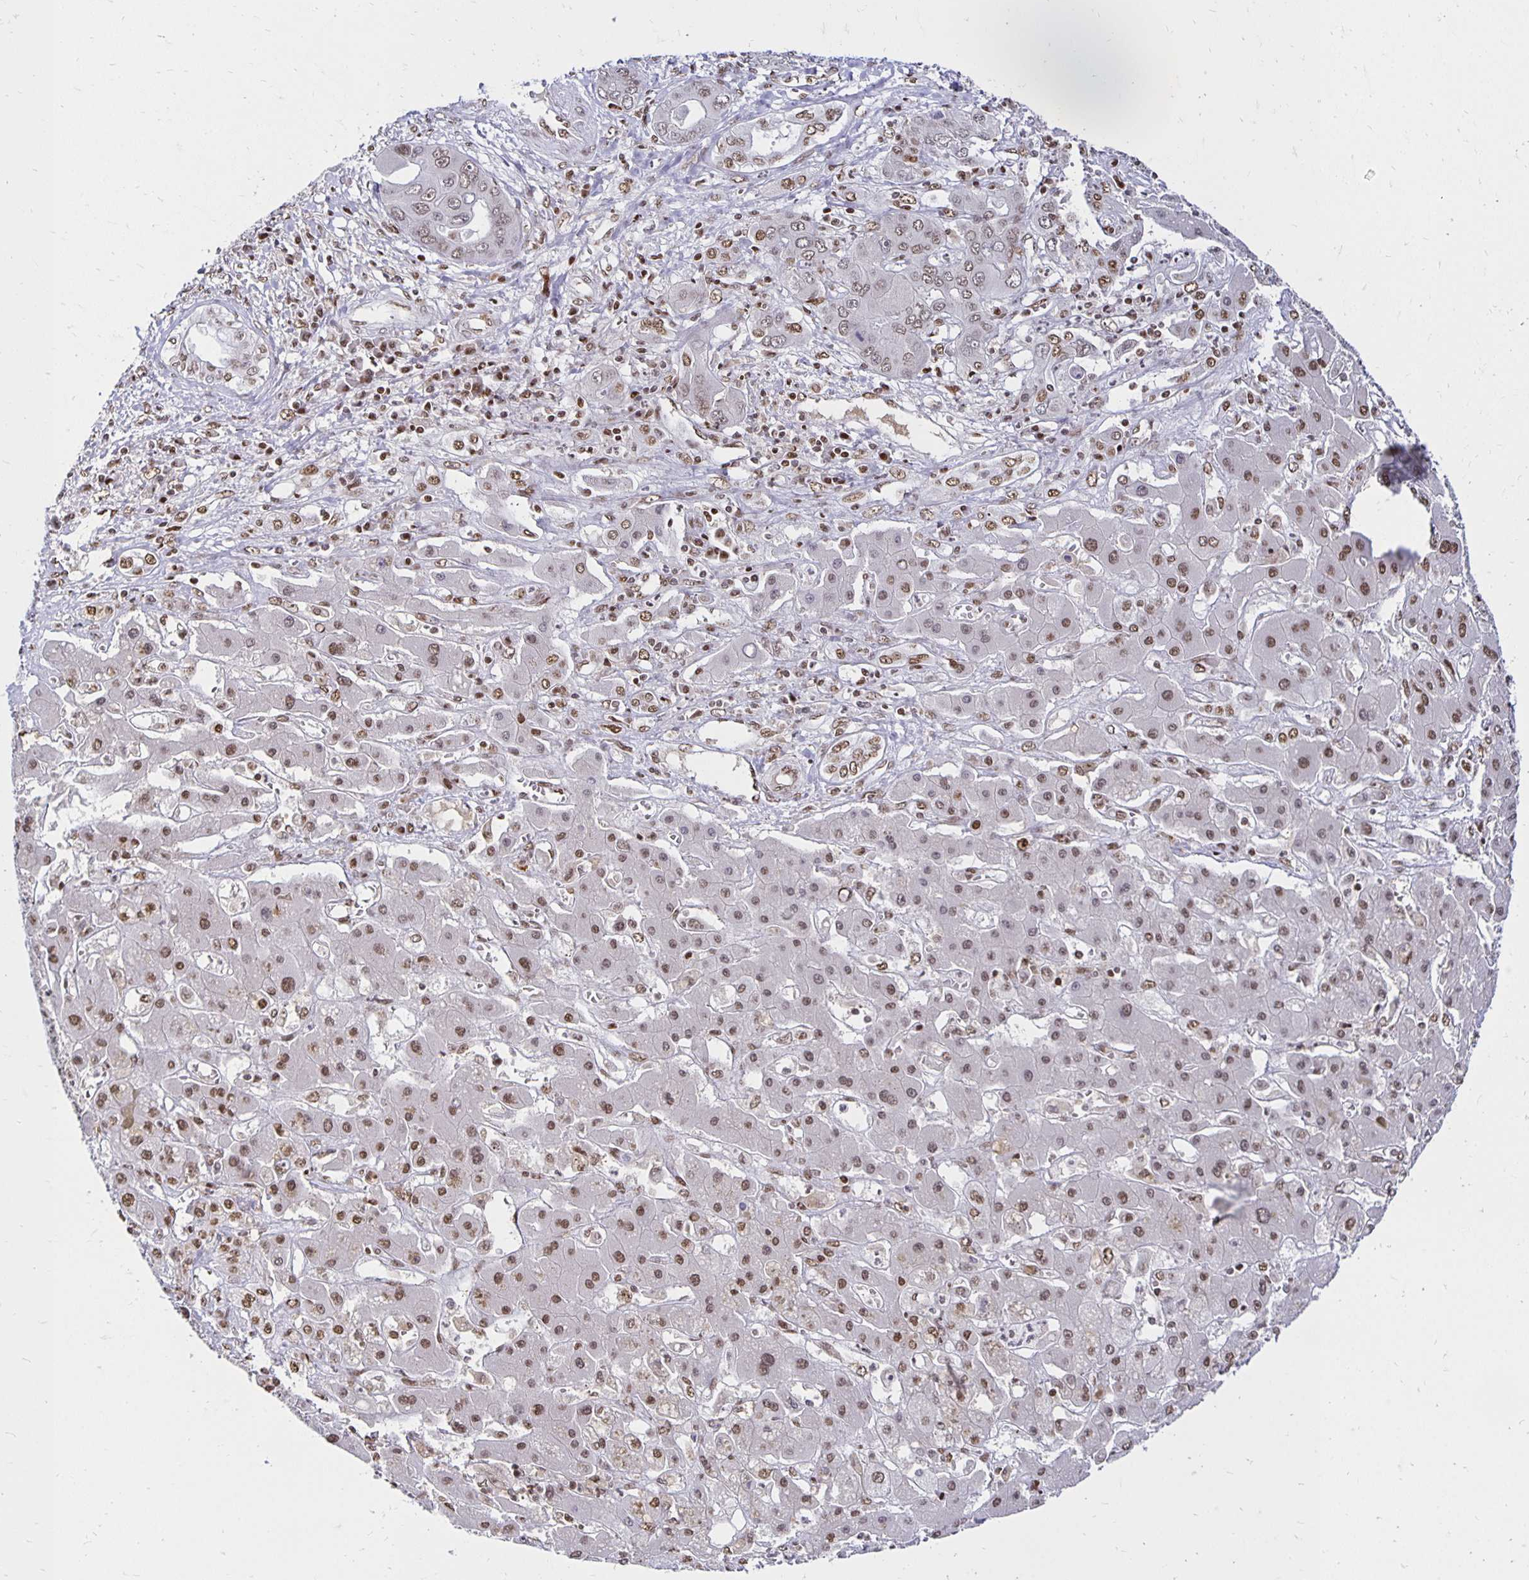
{"staining": {"intensity": "moderate", "quantity": ">75%", "location": "nuclear"}, "tissue": "liver cancer", "cell_type": "Tumor cells", "image_type": "cancer", "snomed": [{"axis": "morphology", "description": "Cholangiocarcinoma"}, {"axis": "topography", "description": "Liver"}], "caption": "Immunohistochemistry micrograph of neoplastic tissue: liver cholangiocarcinoma stained using immunohistochemistry demonstrates medium levels of moderate protein expression localized specifically in the nuclear of tumor cells, appearing as a nuclear brown color.", "gene": "ZNF579", "patient": {"sex": "male", "age": 67}}